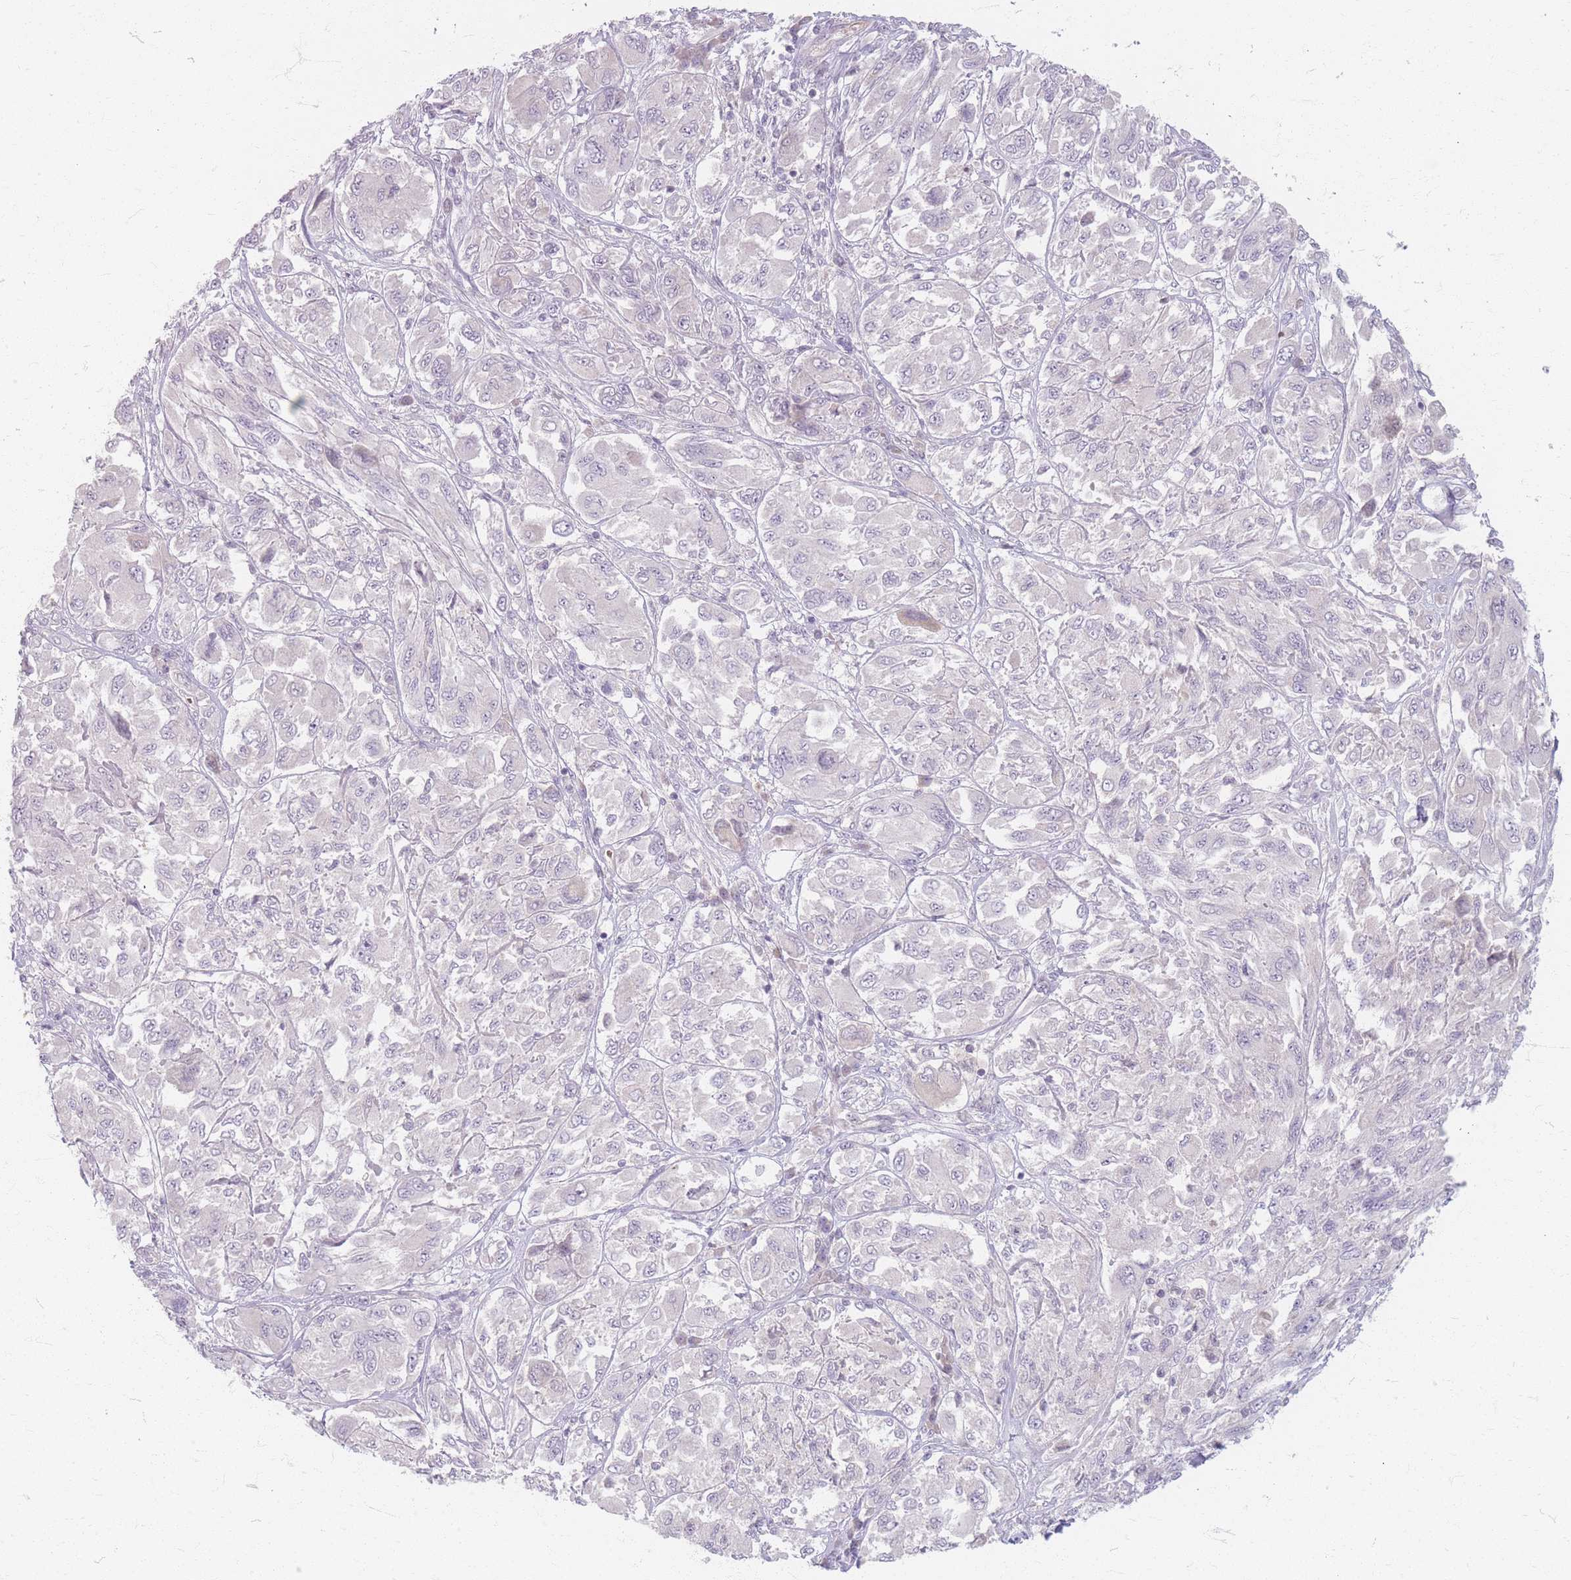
{"staining": {"intensity": "negative", "quantity": "none", "location": "none"}, "tissue": "melanoma", "cell_type": "Tumor cells", "image_type": "cancer", "snomed": [{"axis": "morphology", "description": "Malignant melanoma, NOS"}, {"axis": "topography", "description": "Skin"}], "caption": "There is no significant positivity in tumor cells of malignant melanoma. (Brightfield microscopy of DAB immunohistochemistry (IHC) at high magnification).", "gene": "CHCHD7", "patient": {"sex": "female", "age": 91}}